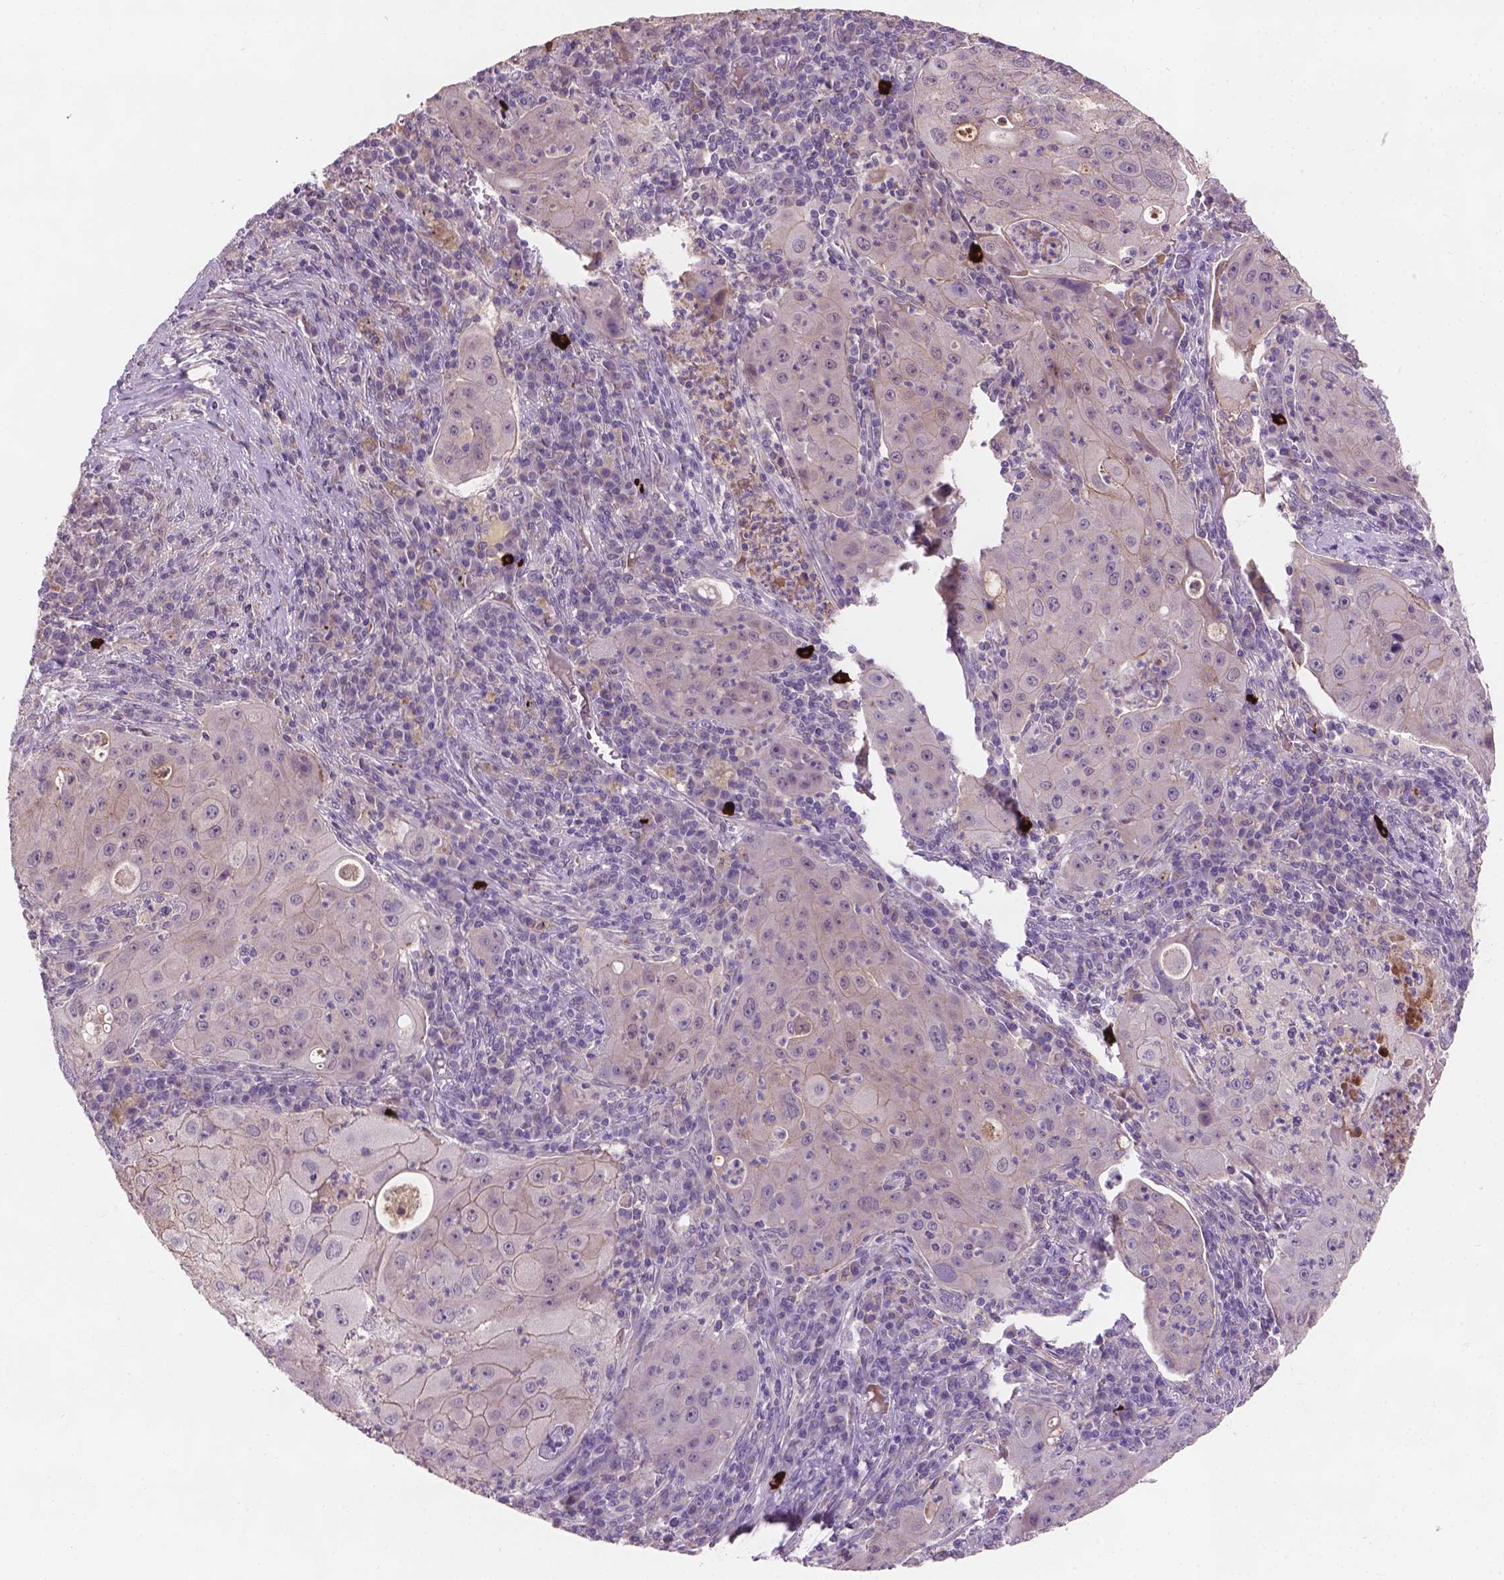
{"staining": {"intensity": "negative", "quantity": "none", "location": "none"}, "tissue": "lung cancer", "cell_type": "Tumor cells", "image_type": "cancer", "snomed": [{"axis": "morphology", "description": "Squamous cell carcinoma, NOS"}, {"axis": "topography", "description": "Lung"}], "caption": "Immunohistochemical staining of human squamous cell carcinoma (lung) displays no significant expression in tumor cells. Brightfield microscopy of immunohistochemistry stained with DAB (3,3'-diaminobenzidine) (brown) and hematoxylin (blue), captured at high magnification.", "gene": "GXYLT2", "patient": {"sex": "female", "age": 59}}